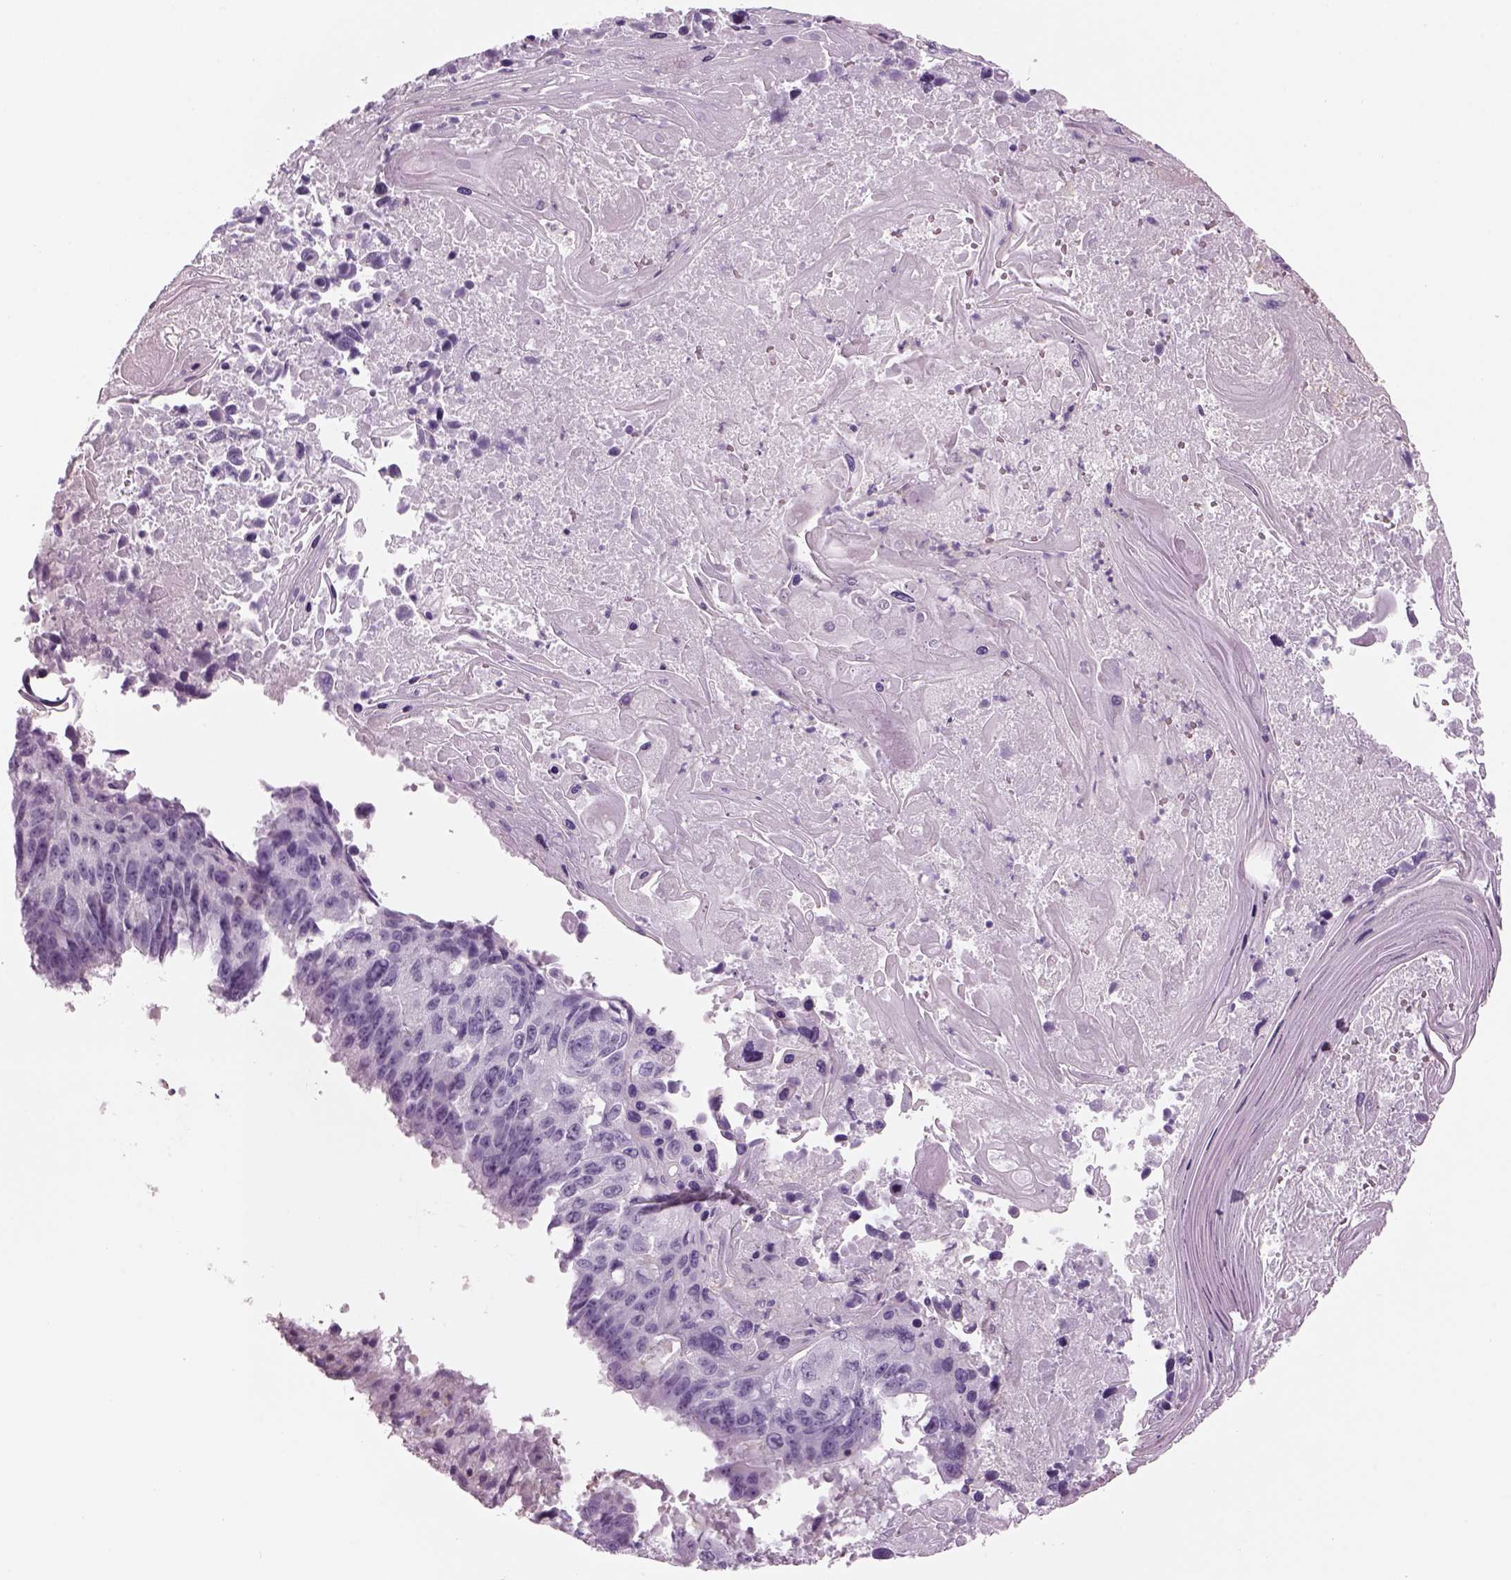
{"staining": {"intensity": "negative", "quantity": "none", "location": "none"}, "tissue": "lung cancer", "cell_type": "Tumor cells", "image_type": "cancer", "snomed": [{"axis": "morphology", "description": "Squamous cell carcinoma, NOS"}, {"axis": "topography", "description": "Lung"}], "caption": "Immunohistochemistry of human lung cancer displays no positivity in tumor cells.", "gene": "SLC1A7", "patient": {"sex": "male", "age": 73}}